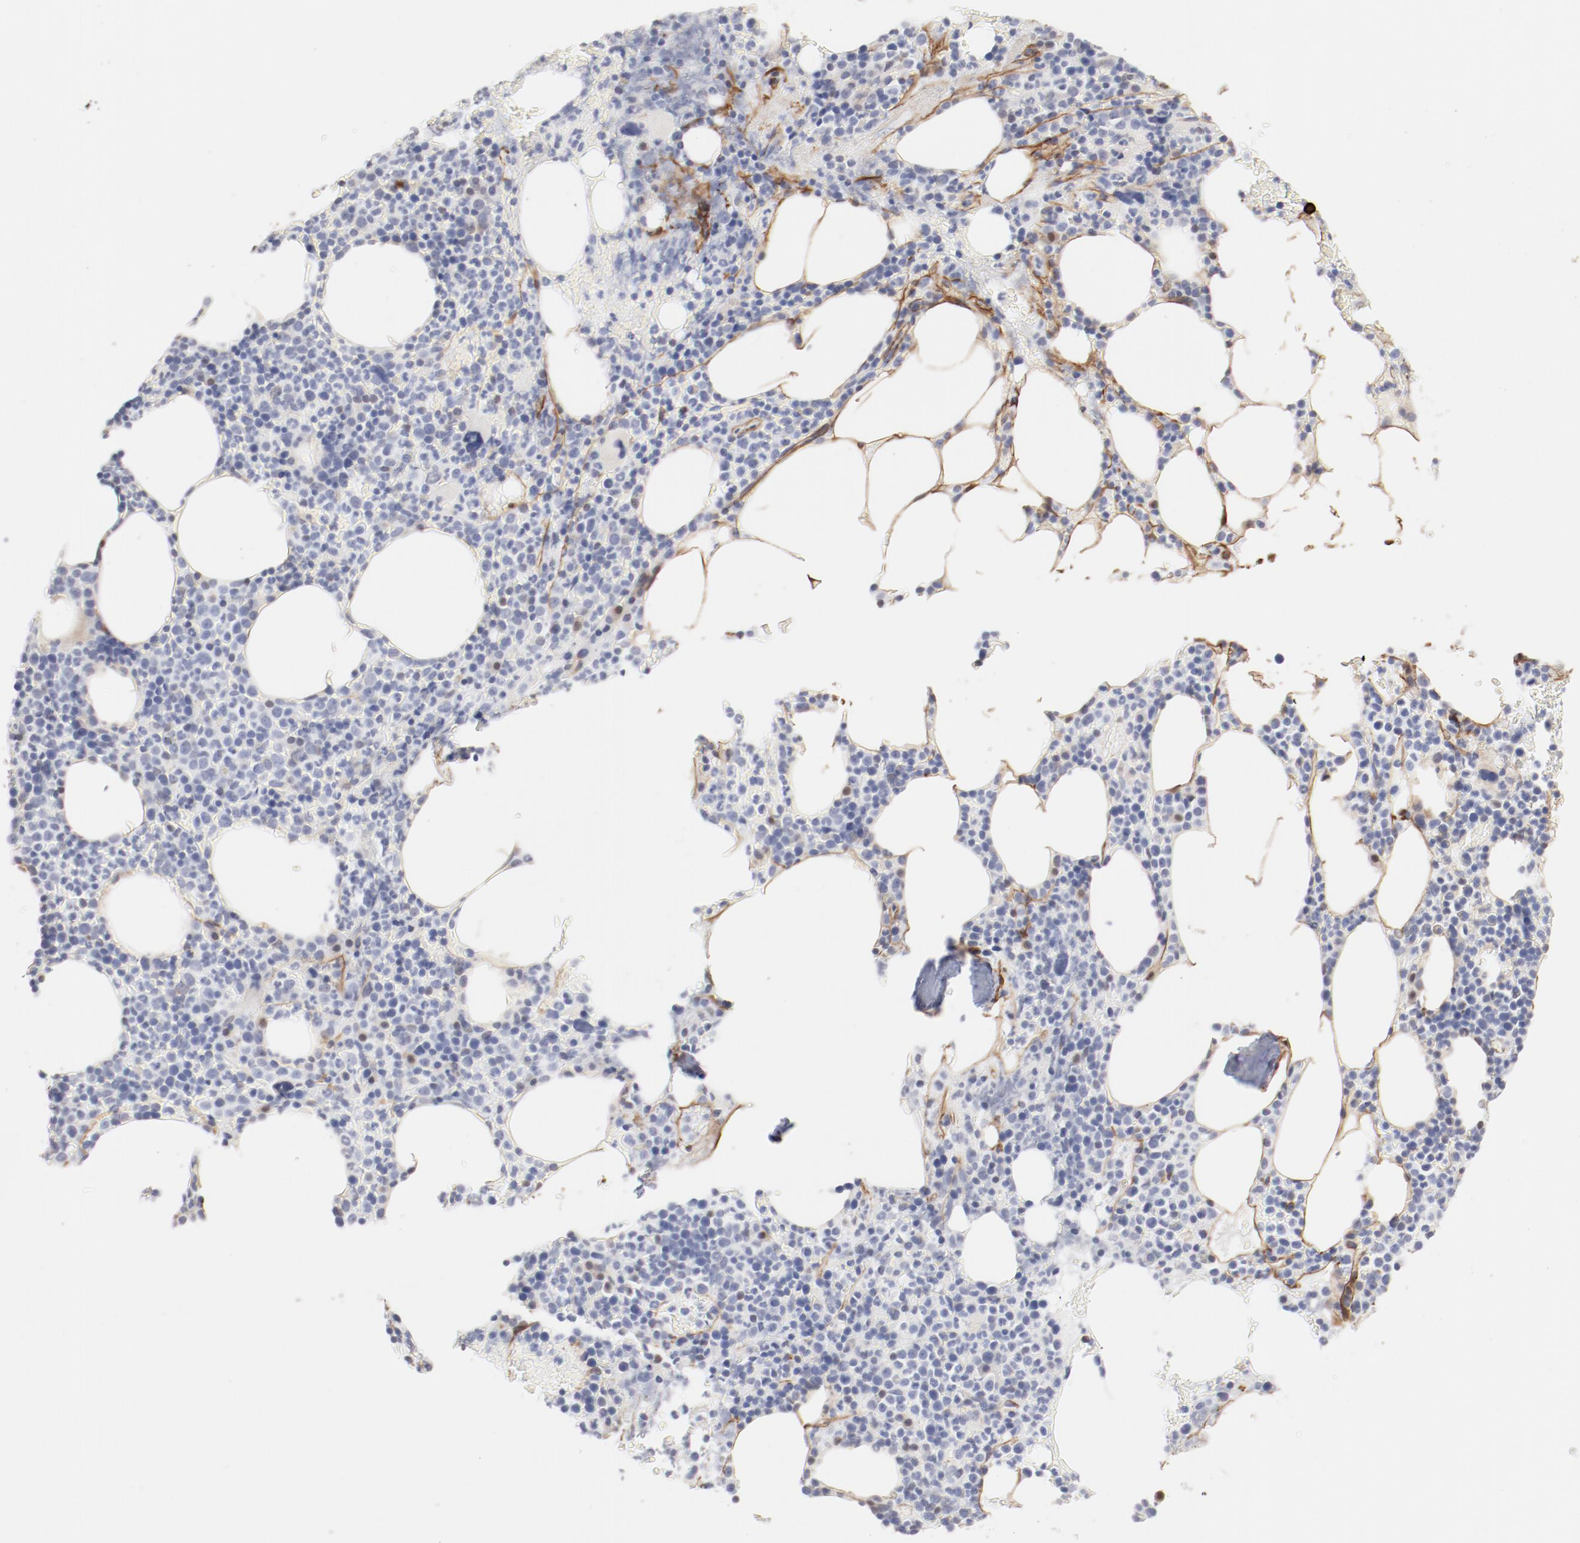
{"staining": {"intensity": "negative", "quantity": "none", "location": "none"}, "tissue": "bone marrow", "cell_type": "Hematopoietic cells", "image_type": "normal", "snomed": [{"axis": "morphology", "description": "Normal tissue, NOS"}, {"axis": "topography", "description": "Bone marrow"}], "caption": "Immunohistochemistry micrograph of normal human bone marrow stained for a protein (brown), which displays no positivity in hematopoietic cells.", "gene": "MAGED4B", "patient": {"sex": "female", "age": 66}}